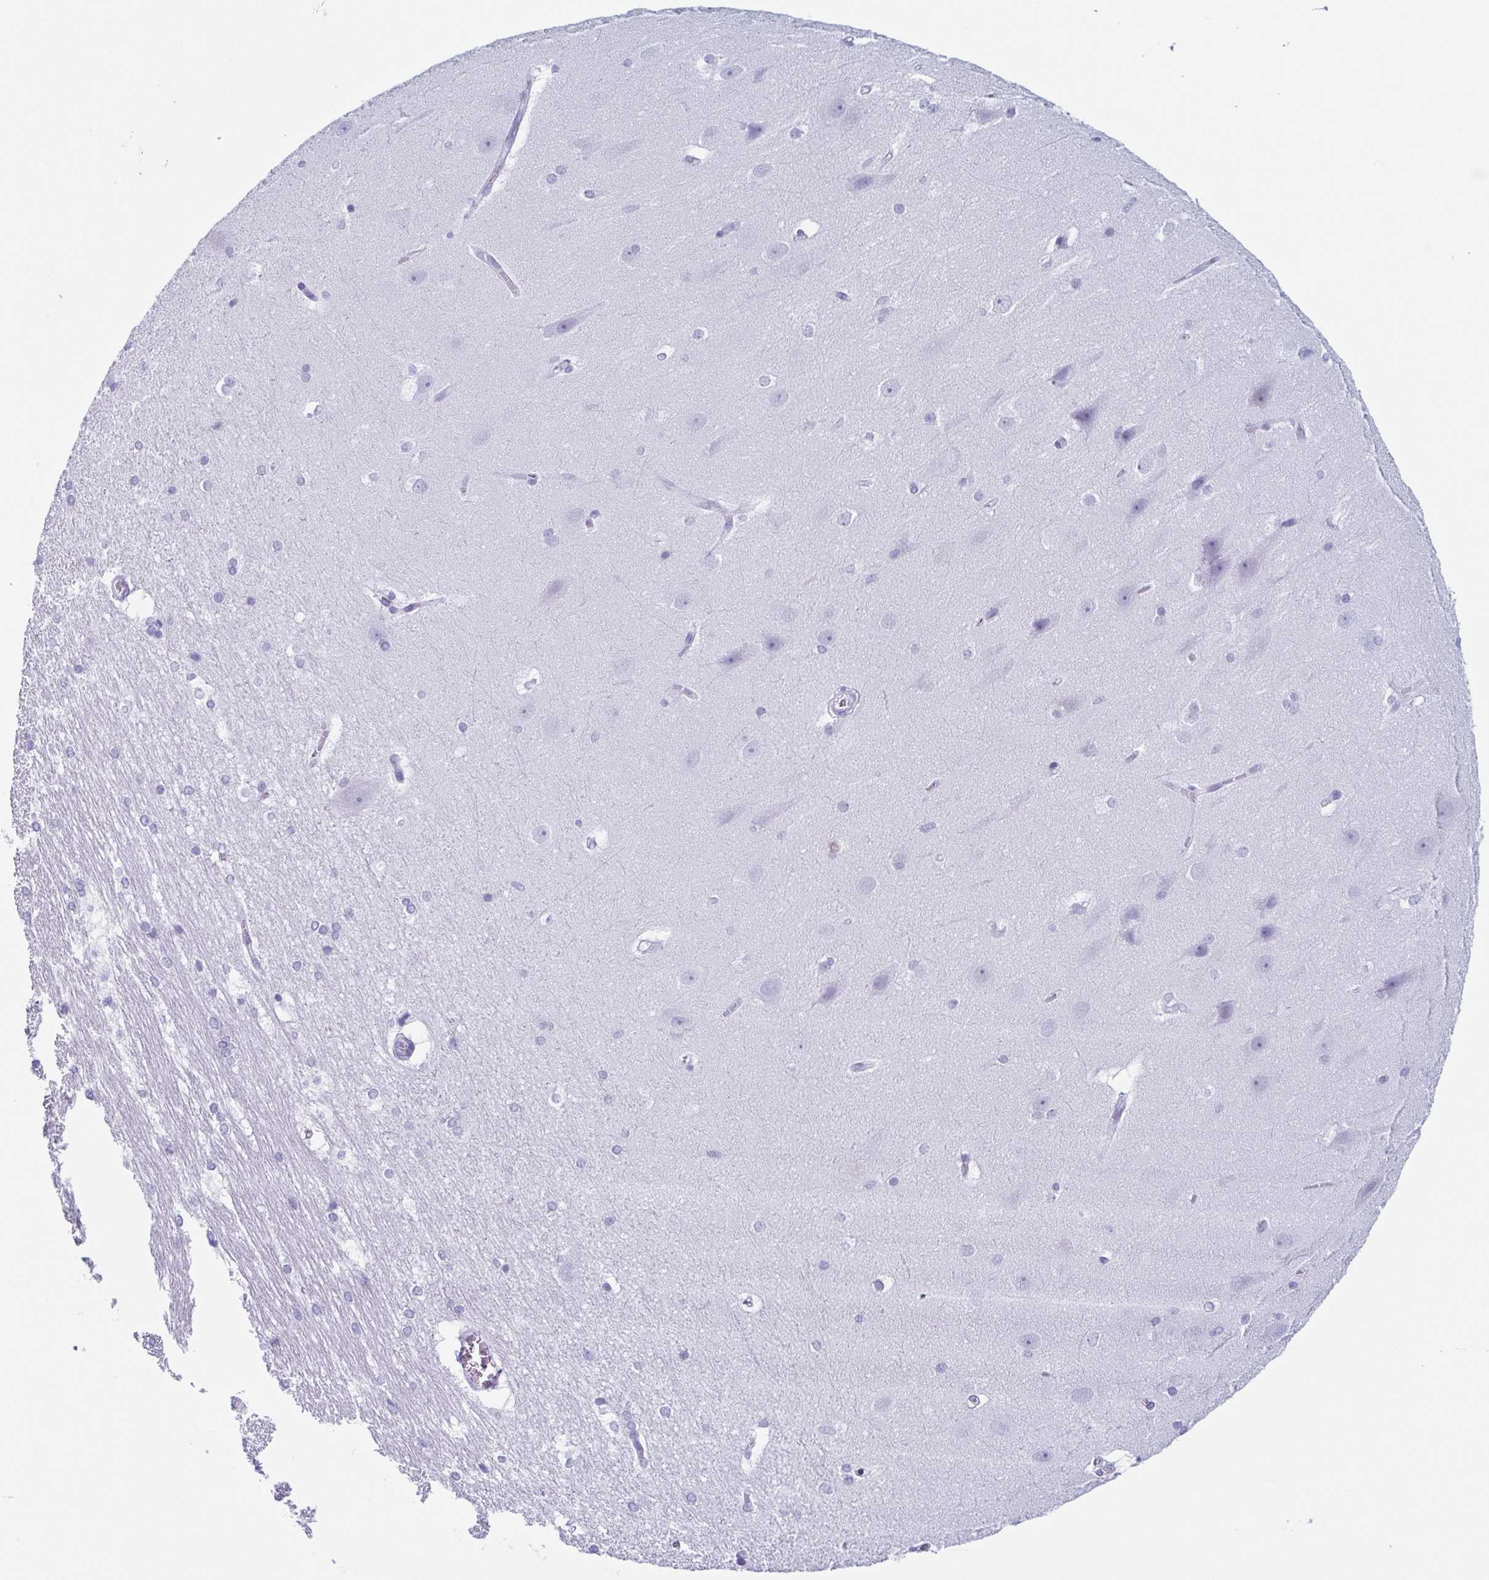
{"staining": {"intensity": "negative", "quantity": "none", "location": "none"}, "tissue": "hippocampus", "cell_type": "Glial cells", "image_type": "normal", "snomed": [{"axis": "morphology", "description": "Normal tissue, NOS"}, {"axis": "topography", "description": "Cerebral cortex"}, {"axis": "topography", "description": "Hippocampus"}], "caption": "DAB immunohistochemical staining of normal human hippocampus shows no significant positivity in glial cells. The staining is performed using DAB (3,3'-diaminobenzidine) brown chromogen with nuclei counter-stained in using hematoxylin.", "gene": "ENKUR", "patient": {"sex": "female", "age": 19}}